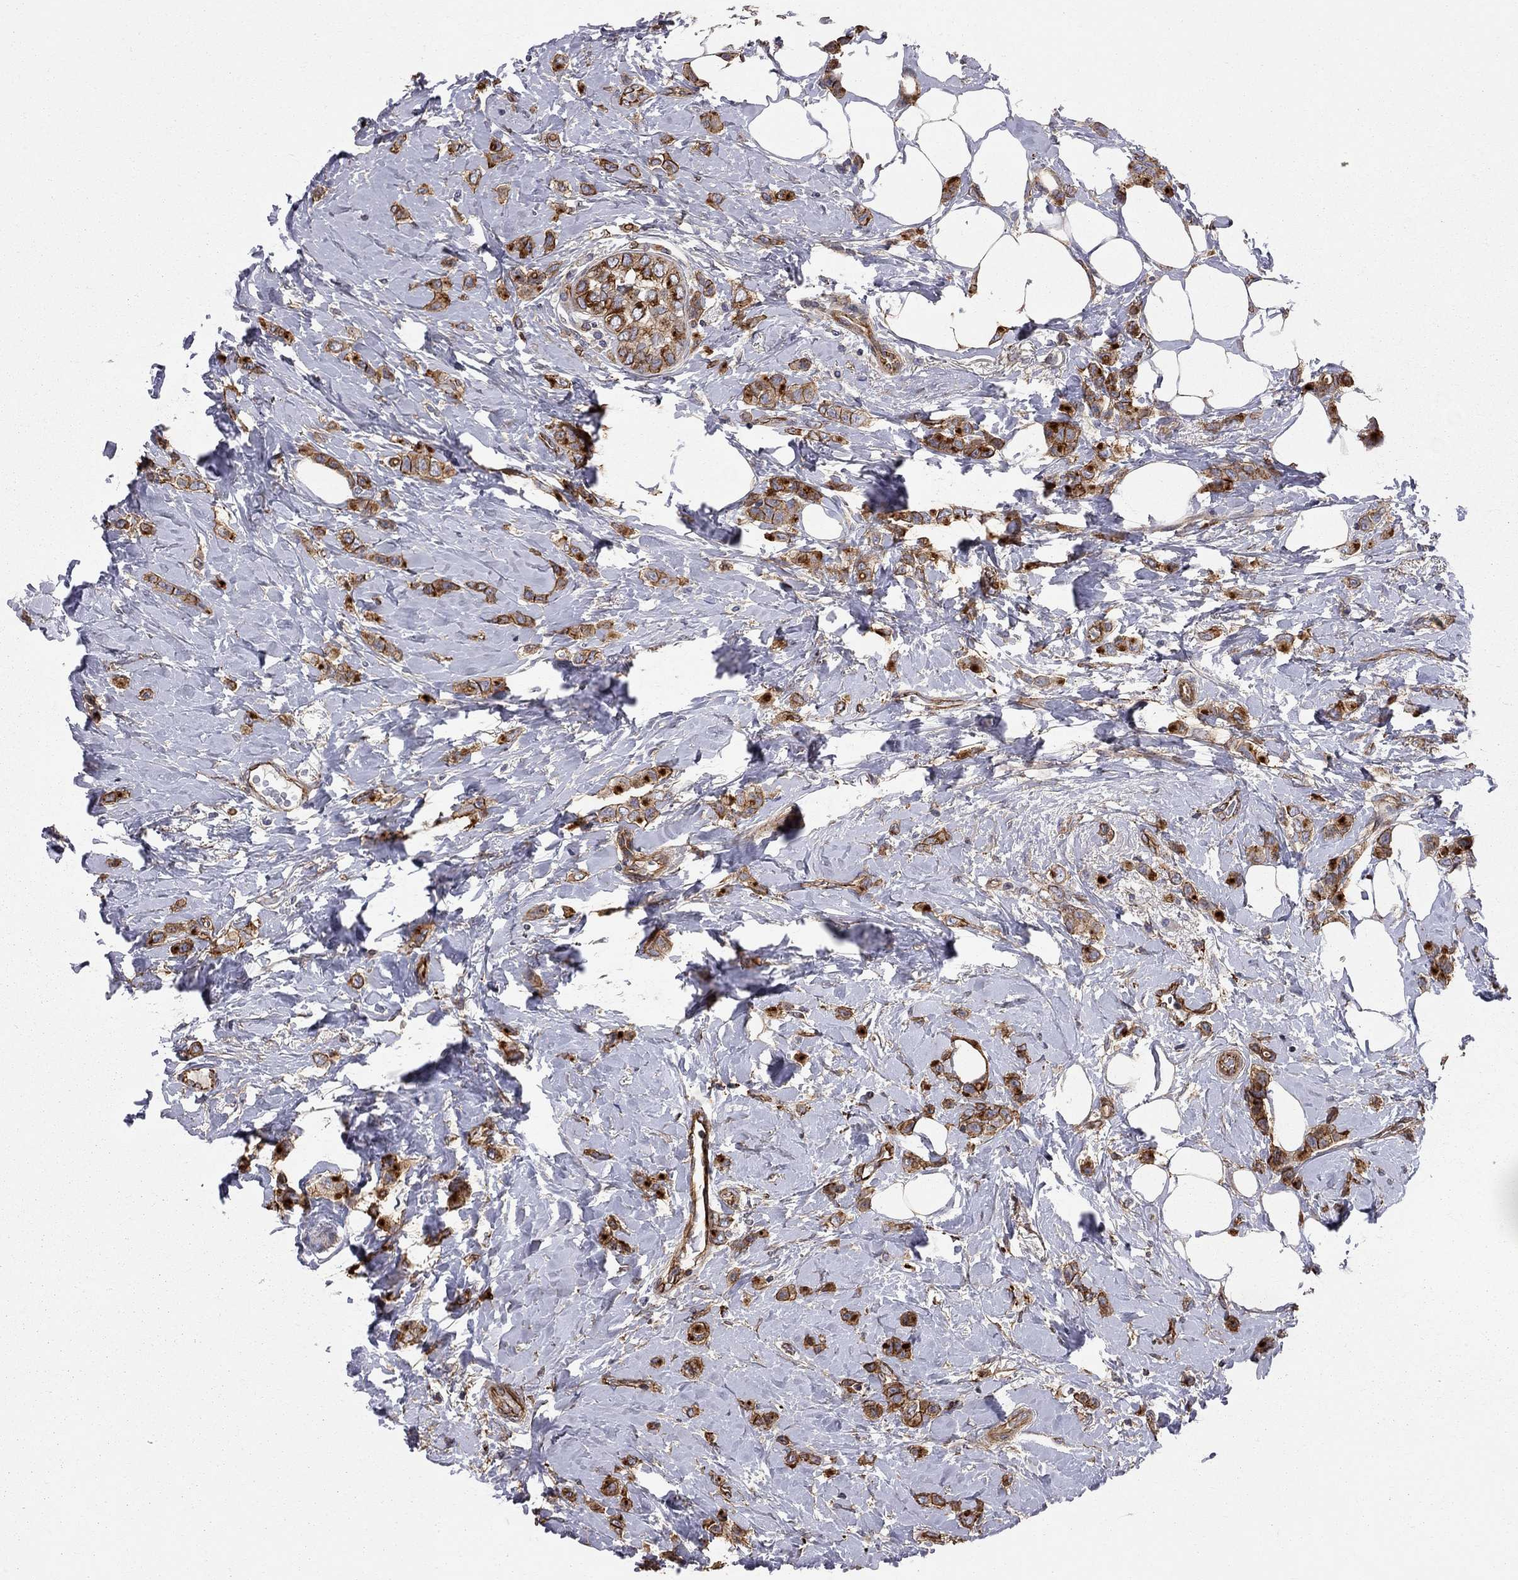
{"staining": {"intensity": "strong", "quantity": ">75%", "location": "cytoplasmic/membranous"}, "tissue": "breast cancer", "cell_type": "Tumor cells", "image_type": "cancer", "snomed": [{"axis": "morphology", "description": "Lobular carcinoma"}, {"axis": "topography", "description": "Breast"}], "caption": "A brown stain highlights strong cytoplasmic/membranous positivity of a protein in breast cancer (lobular carcinoma) tumor cells. (Stains: DAB in brown, nuclei in blue, Microscopy: brightfield microscopy at high magnification).", "gene": "RASEF", "patient": {"sex": "female", "age": 66}}